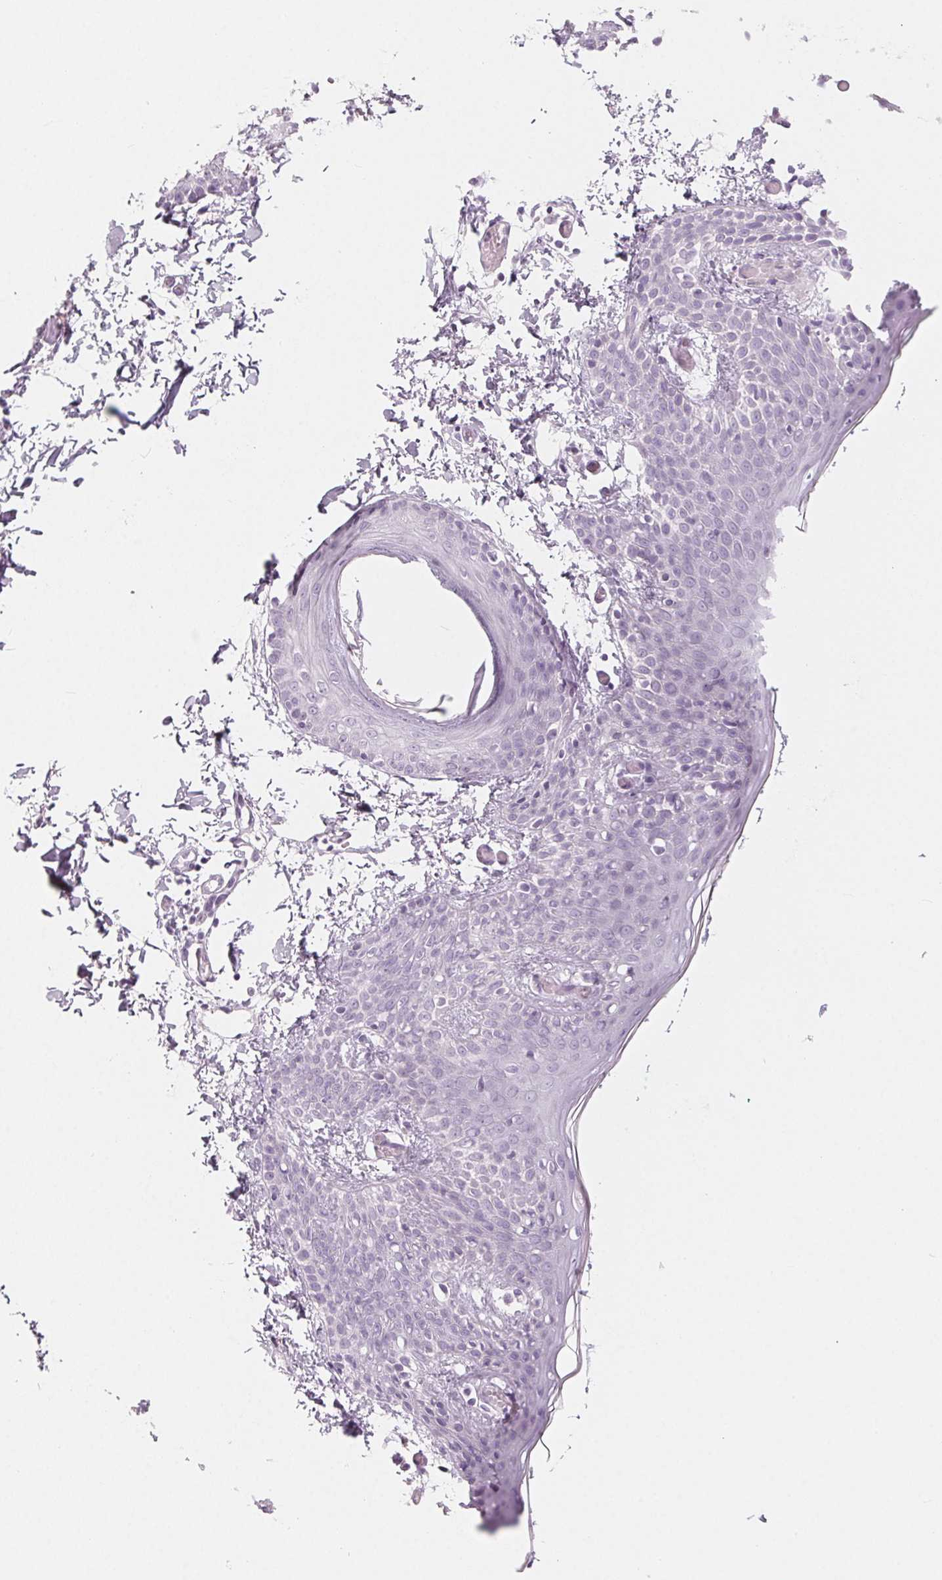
{"staining": {"intensity": "negative", "quantity": "none", "location": "none"}, "tissue": "skin", "cell_type": "Fibroblasts", "image_type": "normal", "snomed": [{"axis": "morphology", "description": "Normal tissue, NOS"}, {"axis": "topography", "description": "Skin"}], "caption": "DAB (3,3'-diaminobenzidine) immunohistochemical staining of normal human skin displays no significant expression in fibroblasts.", "gene": "SH3GL2", "patient": {"sex": "male", "age": 16}}